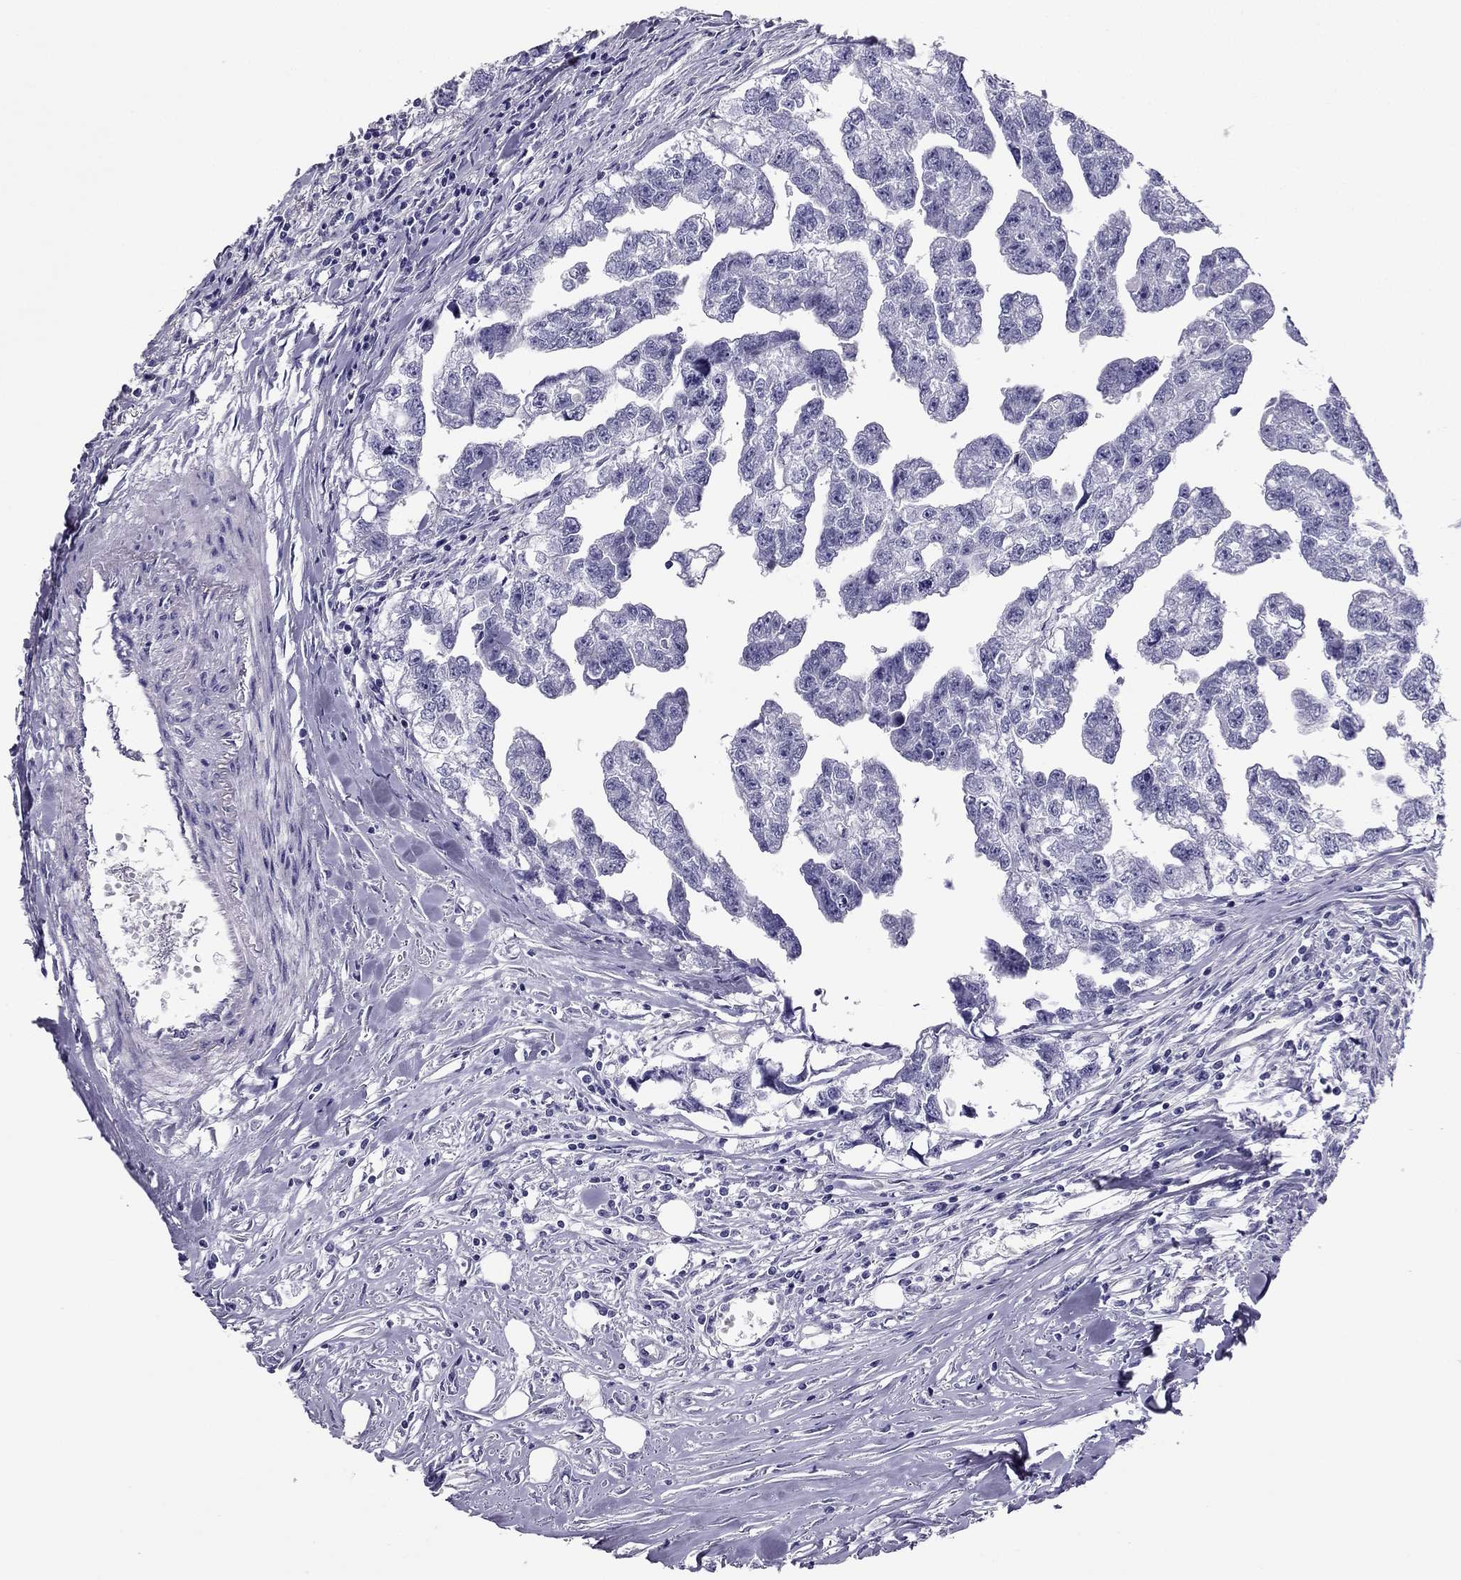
{"staining": {"intensity": "negative", "quantity": "none", "location": "none"}, "tissue": "testis cancer", "cell_type": "Tumor cells", "image_type": "cancer", "snomed": [{"axis": "morphology", "description": "Carcinoma, Embryonal, NOS"}, {"axis": "morphology", "description": "Teratoma, malignant, NOS"}, {"axis": "topography", "description": "Testis"}], "caption": "The immunohistochemistry image has no significant staining in tumor cells of testis cancer tissue.", "gene": "PDE6A", "patient": {"sex": "male", "age": 44}}